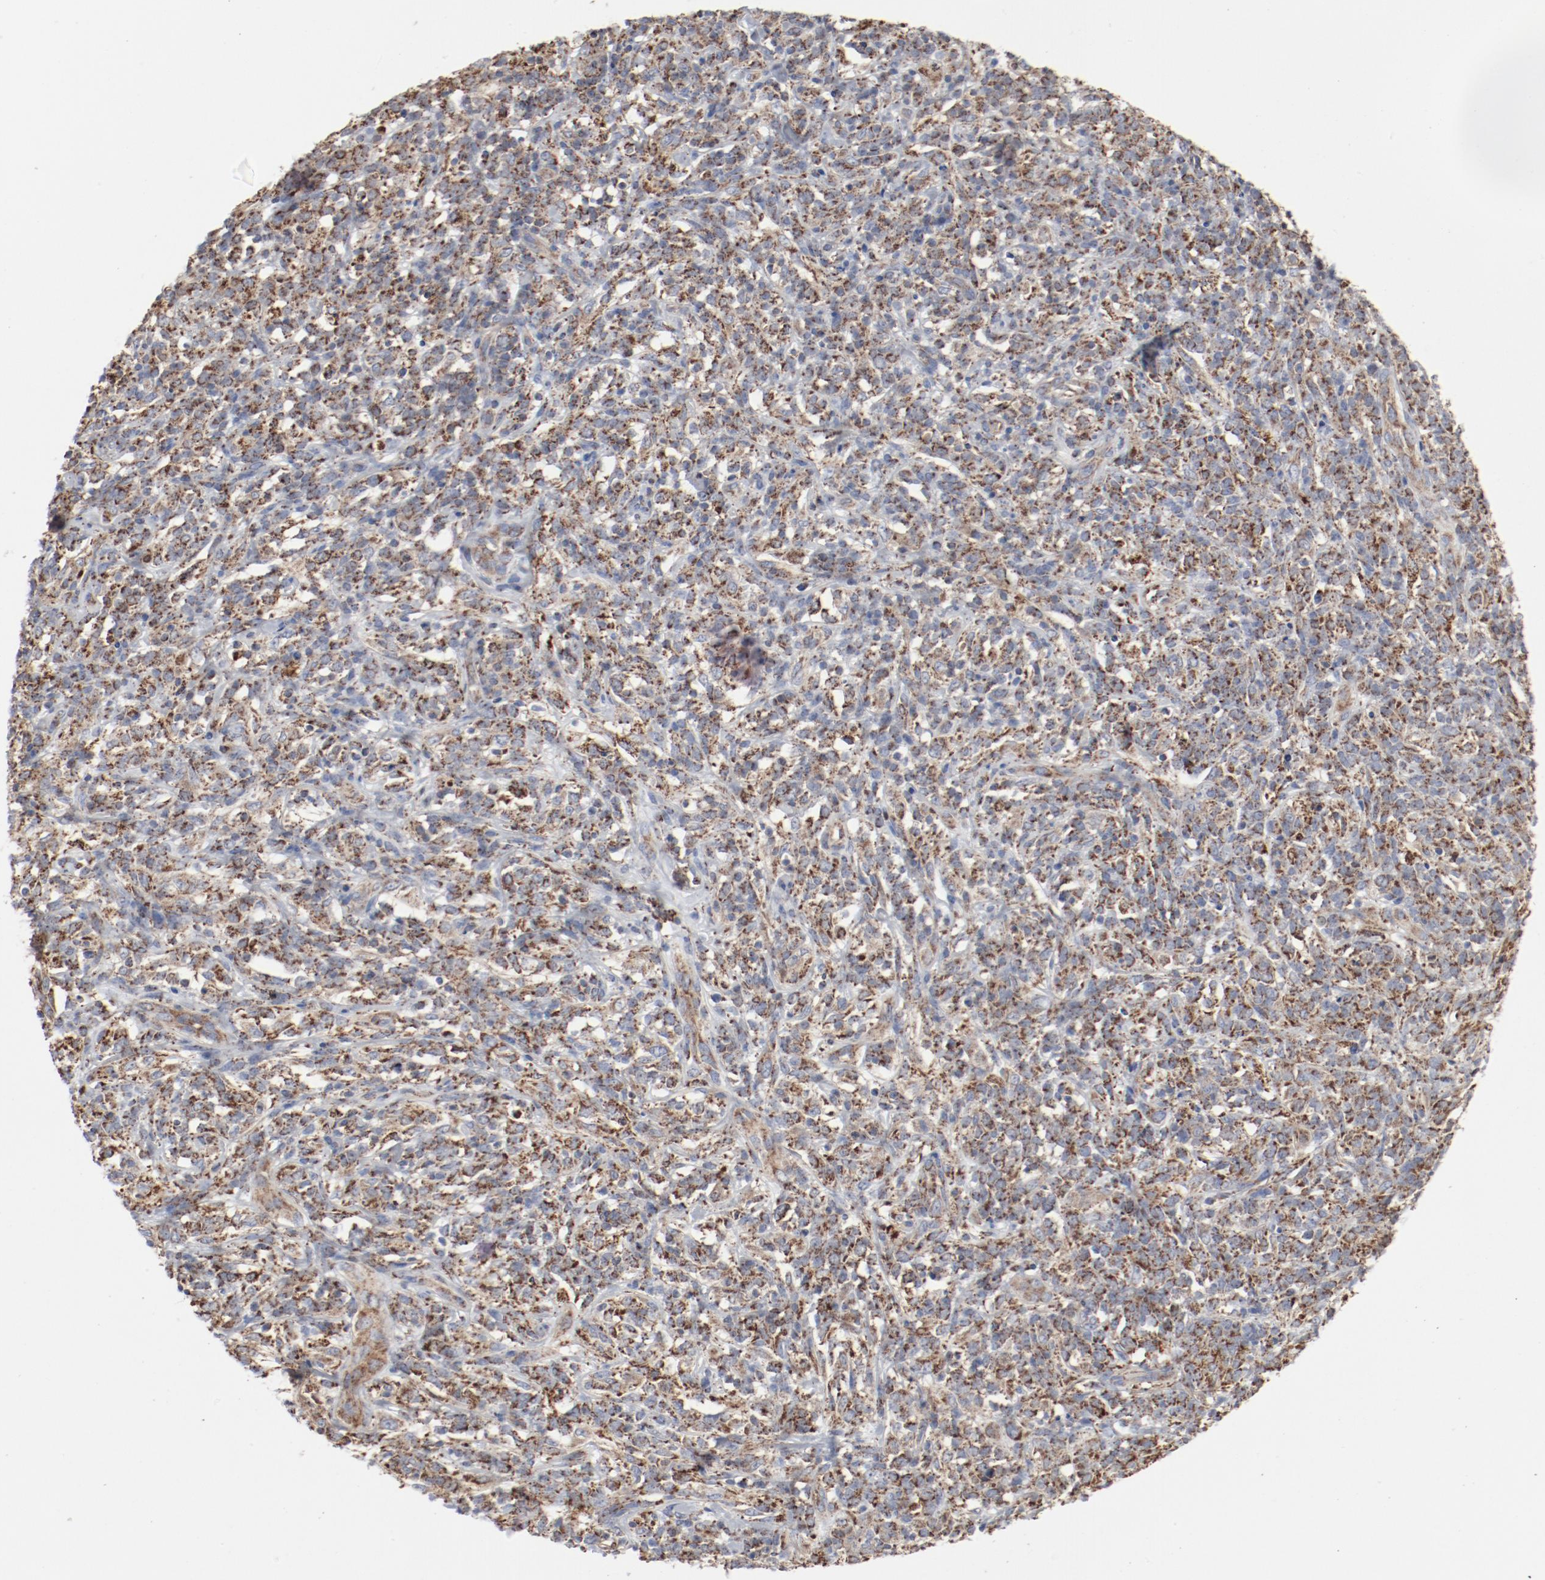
{"staining": {"intensity": "moderate", "quantity": ">75%", "location": "cytoplasmic/membranous"}, "tissue": "lymphoma", "cell_type": "Tumor cells", "image_type": "cancer", "snomed": [{"axis": "morphology", "description": "Malignant lymphoma, non-Hodgkin's type, High grade"}, {"axis": "topography", "description": "Lymph node"}], "caption": "Tumor cells demonstrate medium levels of moderate cytoplasmic/membranous staining in about >75% of cells in malignant lymphoma, non-Hodgkin's type (high-grade).", "gene": "SETD3", "patient": {"sex": "female", "age": 73}}